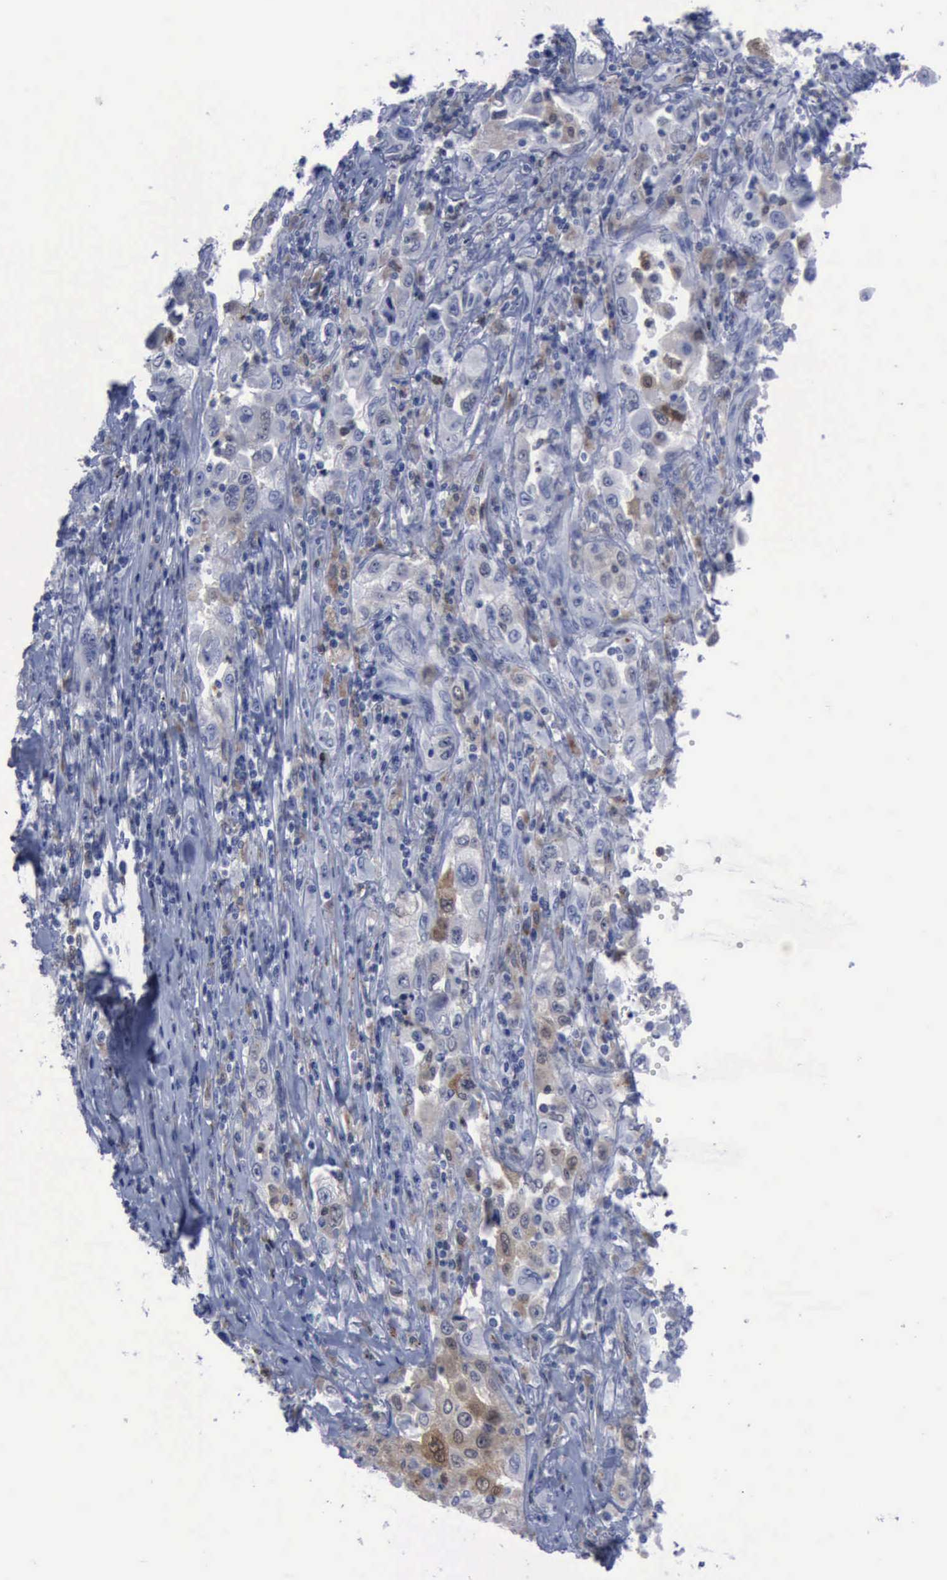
{"staining": {"intensity": "weak", "quantity": "<25%", "location": "cytoplasmic/membranous"}, "tissue": "pancreatic cancer", "cell_type": "Tumor cells", "image_type": "cancer", "snomed": [{"axis": "morphology", "description": "Adenocarcinoma, NOS"}, {"axis": "topography", "description": "Pancreas"}], "caption": "This is an IHC photomicrograph of pancreatic cancer (adenocarcinoma). There is no expression in tumor cells.", "gene": "CSTA", "patient": {"sex": "male", "age": 70}}